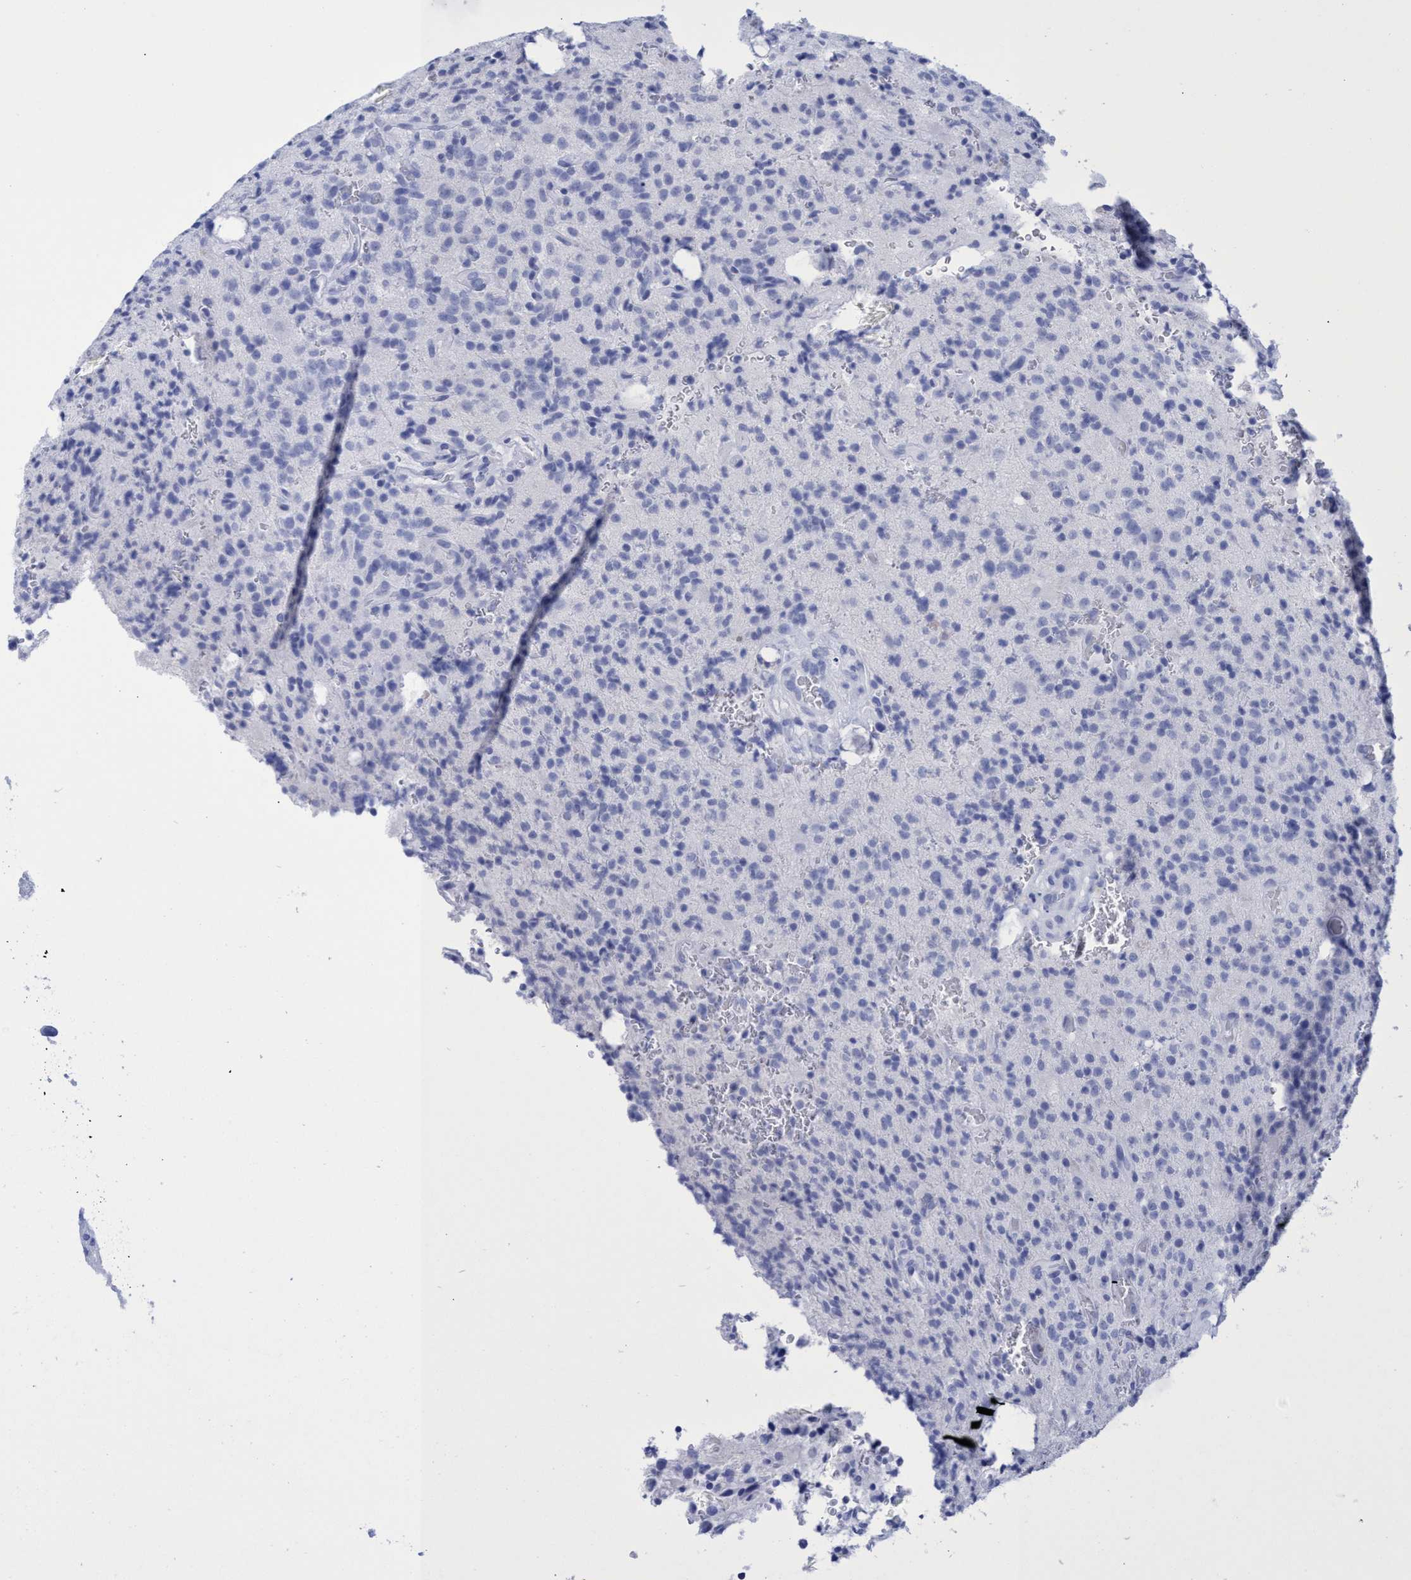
{"staining": {"intensity": "negative", "quantity": "none", "location": "none"}, "tissue": "glioma", "cell_type": "Tumor cells", "image_type": "cancer", "snomed": [{"axis": "morphology", "description": "Glioma, malignant, High grade"}, {"axis": "topography", "description": "Brain"}], "caption": "Tumor cells are negative for protein expression in human malignant glioma (high-grade). (Brightfield microscopy of DAB (3,3'-diaminobenzidine) immunohistochemistry at high magnification).", "gene": "INSL6", "patient": {"sex": "male", "age": 34}}